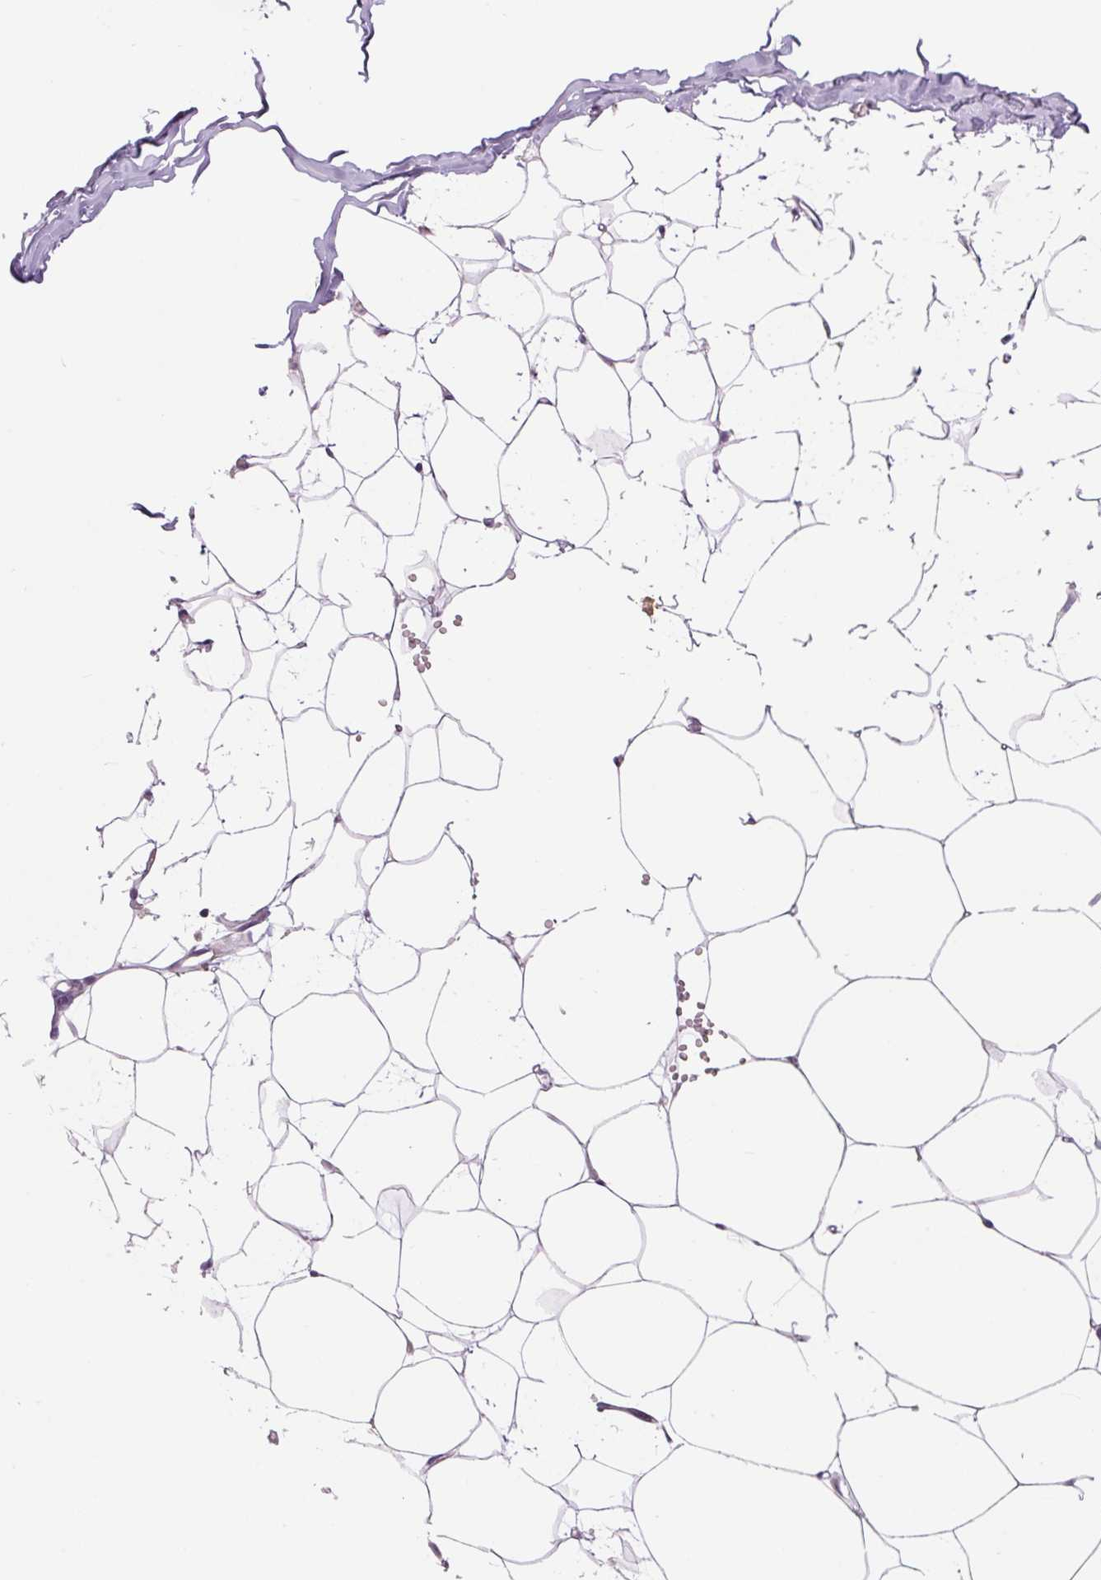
{"staining": {"intensity": "negative", "quantity": "none", "location": "none"}, "tissue": "breast", "cell_type": "Adipocytes", "image_type": "normal", "snomed": [{"axis": "morphology", "description": "Normal tissue, NOS"}, {"axis": "topography", "description": "Breast"}], "caption": "DAB immunohistochemical staining of normal breast displays no significant staining in adipocytes. The staining was performed using DAB to visualize the protein expression in brown, while the nuclei were stained in blue with hematoxylin (Magnification: 20x).", "gene": "SLC29A3", "patient": {"sex": "female", "age": 27}}